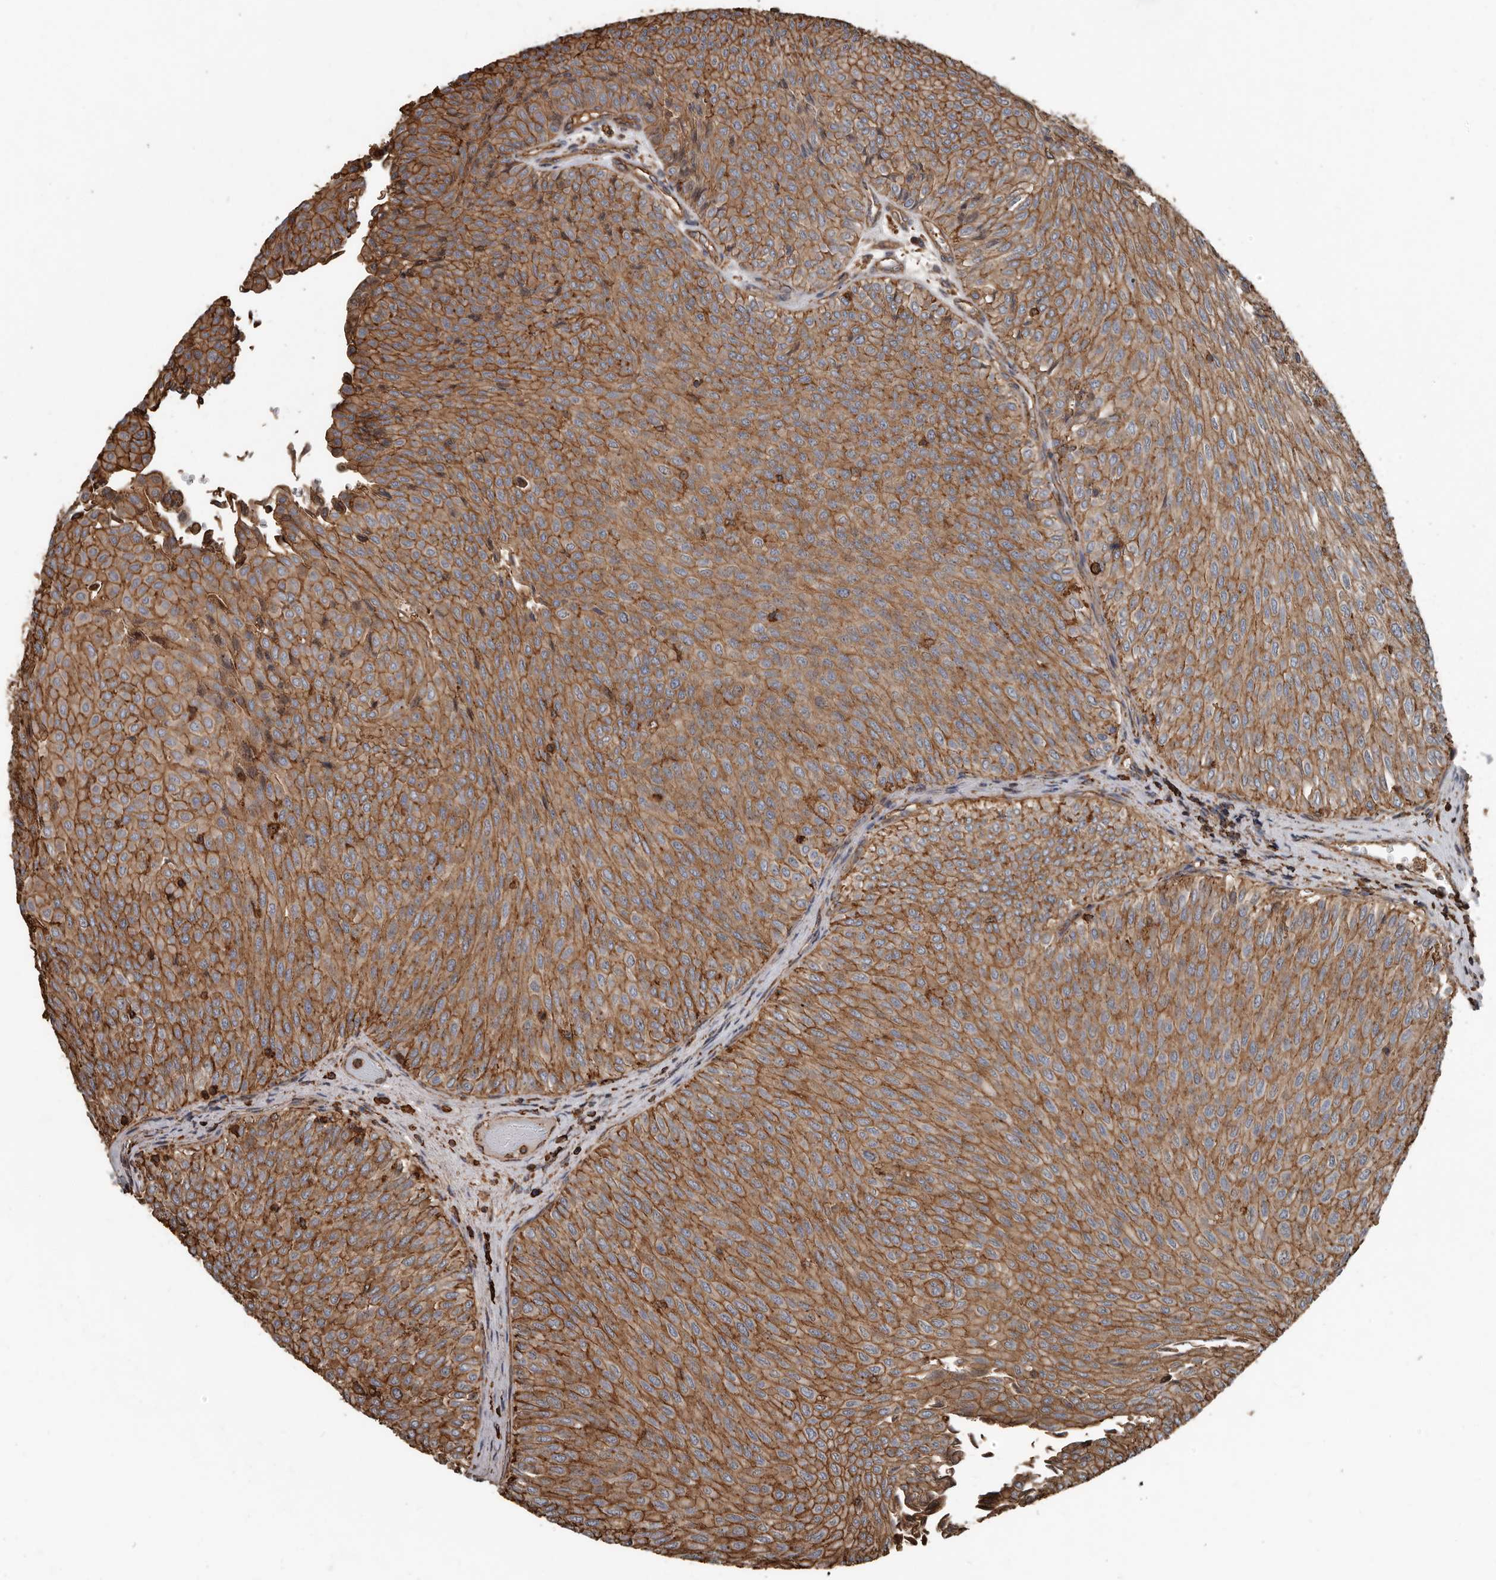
{"staining": {"intensity": "moderate", "quantity": ">75%", "location": "cytoplasmic/membranous"}, "tissue": "urothelial cancer", "cell_type": "Tumor cells", "image_type": "cancer", "snomed": [{"axis": "morphology", "description": "Urothelial carcinoma, Low grade"}, {"axis": "topography", "description": "Urinary bladder"}], "caption": "High-power microscopy captured an immunohistochemistry micrograph of urothelial cancer, revealing moderate cytoplasmic/membranous expression in approximately >75% of tumor cells. (brown staining indicates protein expression, while blue staining denotes nuclei).", "gene": "DENND6B", "patient": {"sex": "male", "age": 78}}